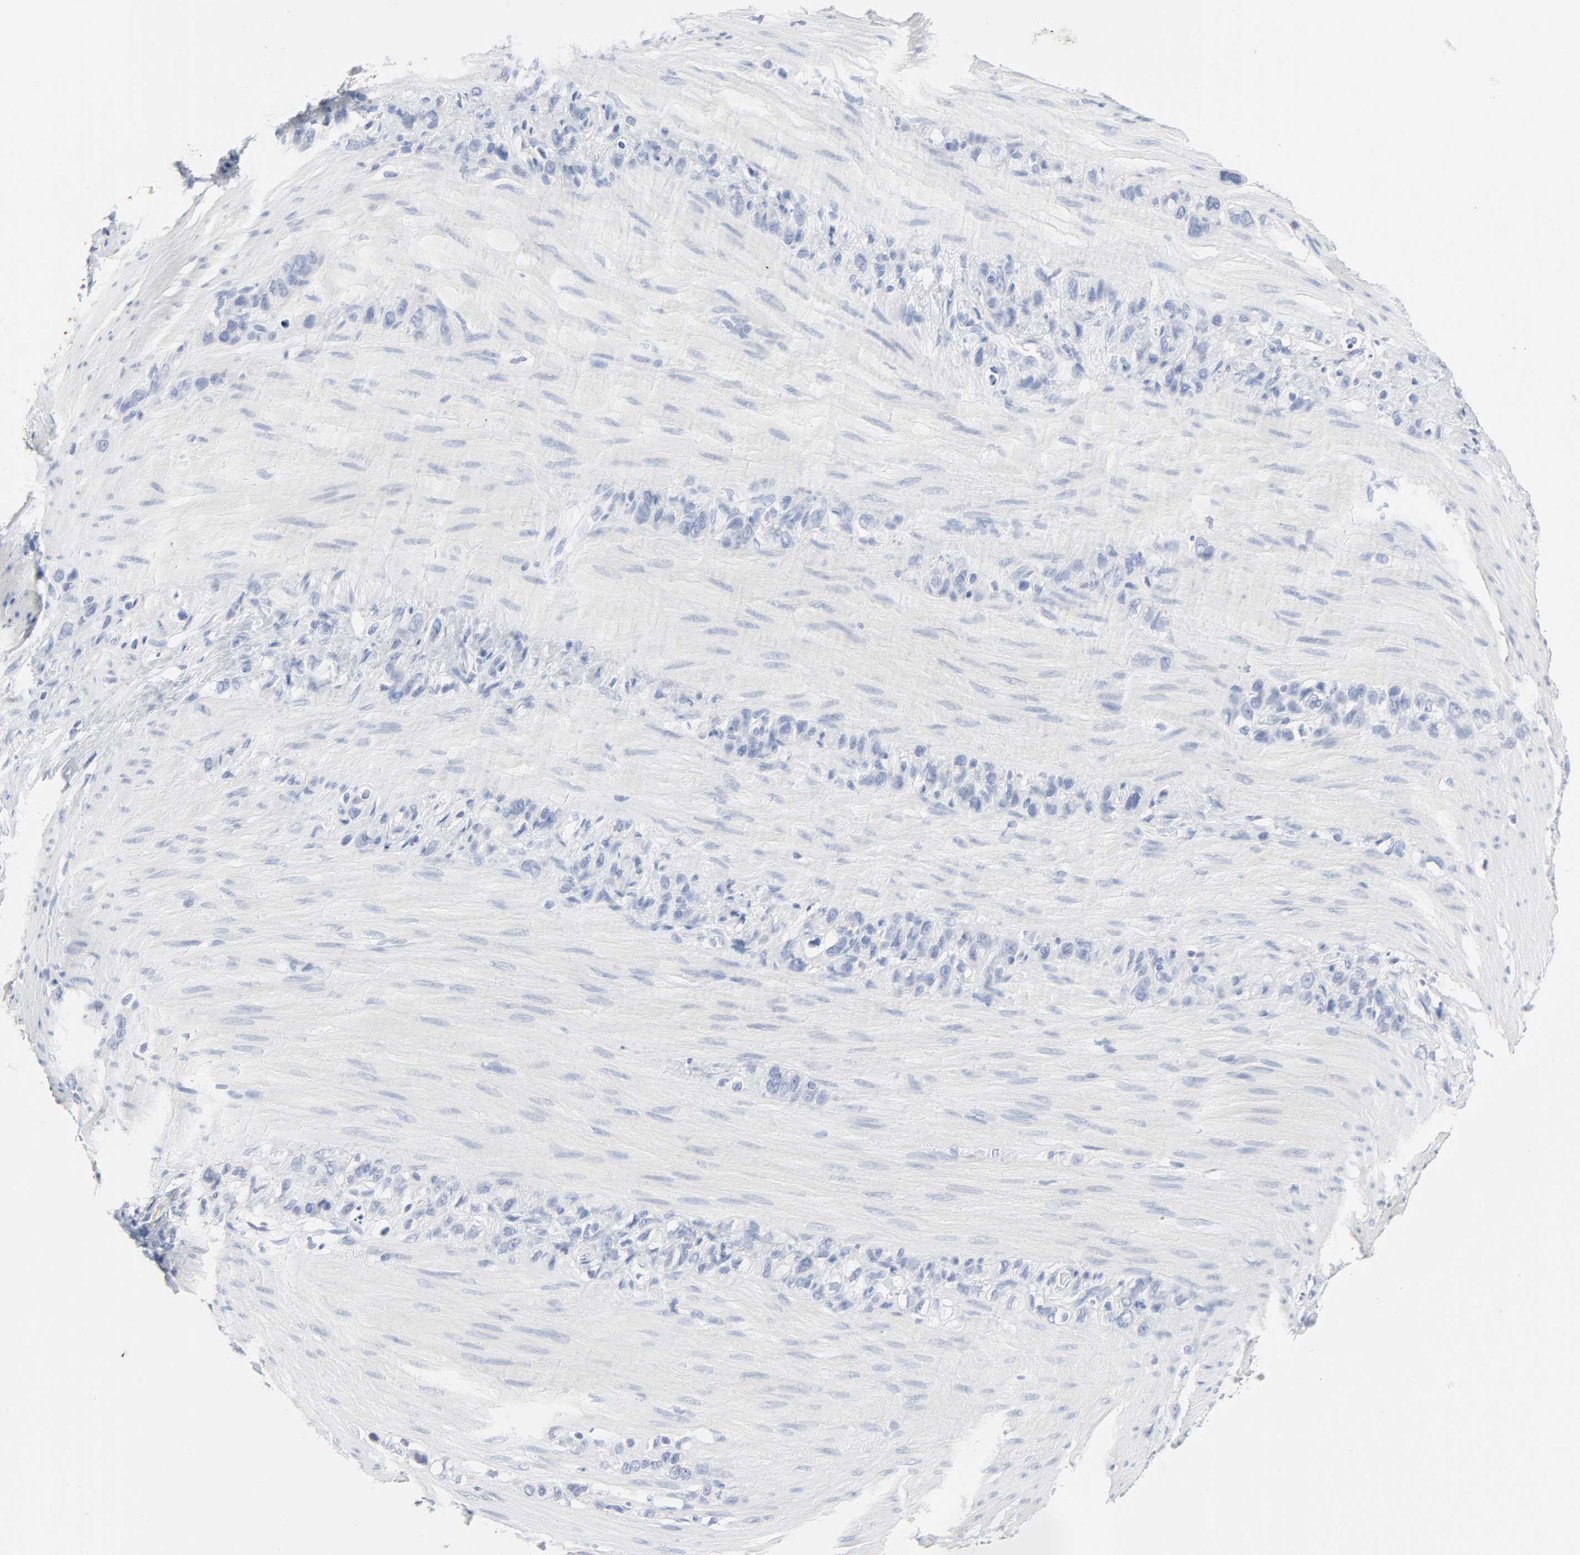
{"staining": {"intensity": "negative", "quantity": "none", "location": "none"}, "tissue": "stomach cancer", "cell_type": "Tumor cells", "image_type": "cancer", "snomed": [{"axis": "morphology", "description": "Normal tissue, NOS"}, {"axis": "morphology", "description": "Adenocarcinoma, NOS"}, {"axis": "morphology", "description": "Adenocarcinoma, High grade"}, {"axis": "topography", "description": "Stomach, upper"}, {"axis": "topography", "description": "Stomach"}], "caption": "An image of human stomach cancer (adenocarcinoma) is negative for staining in tumor cells.", "gene": "ACP3", "patient": {"sex": "female", "age": 65}}